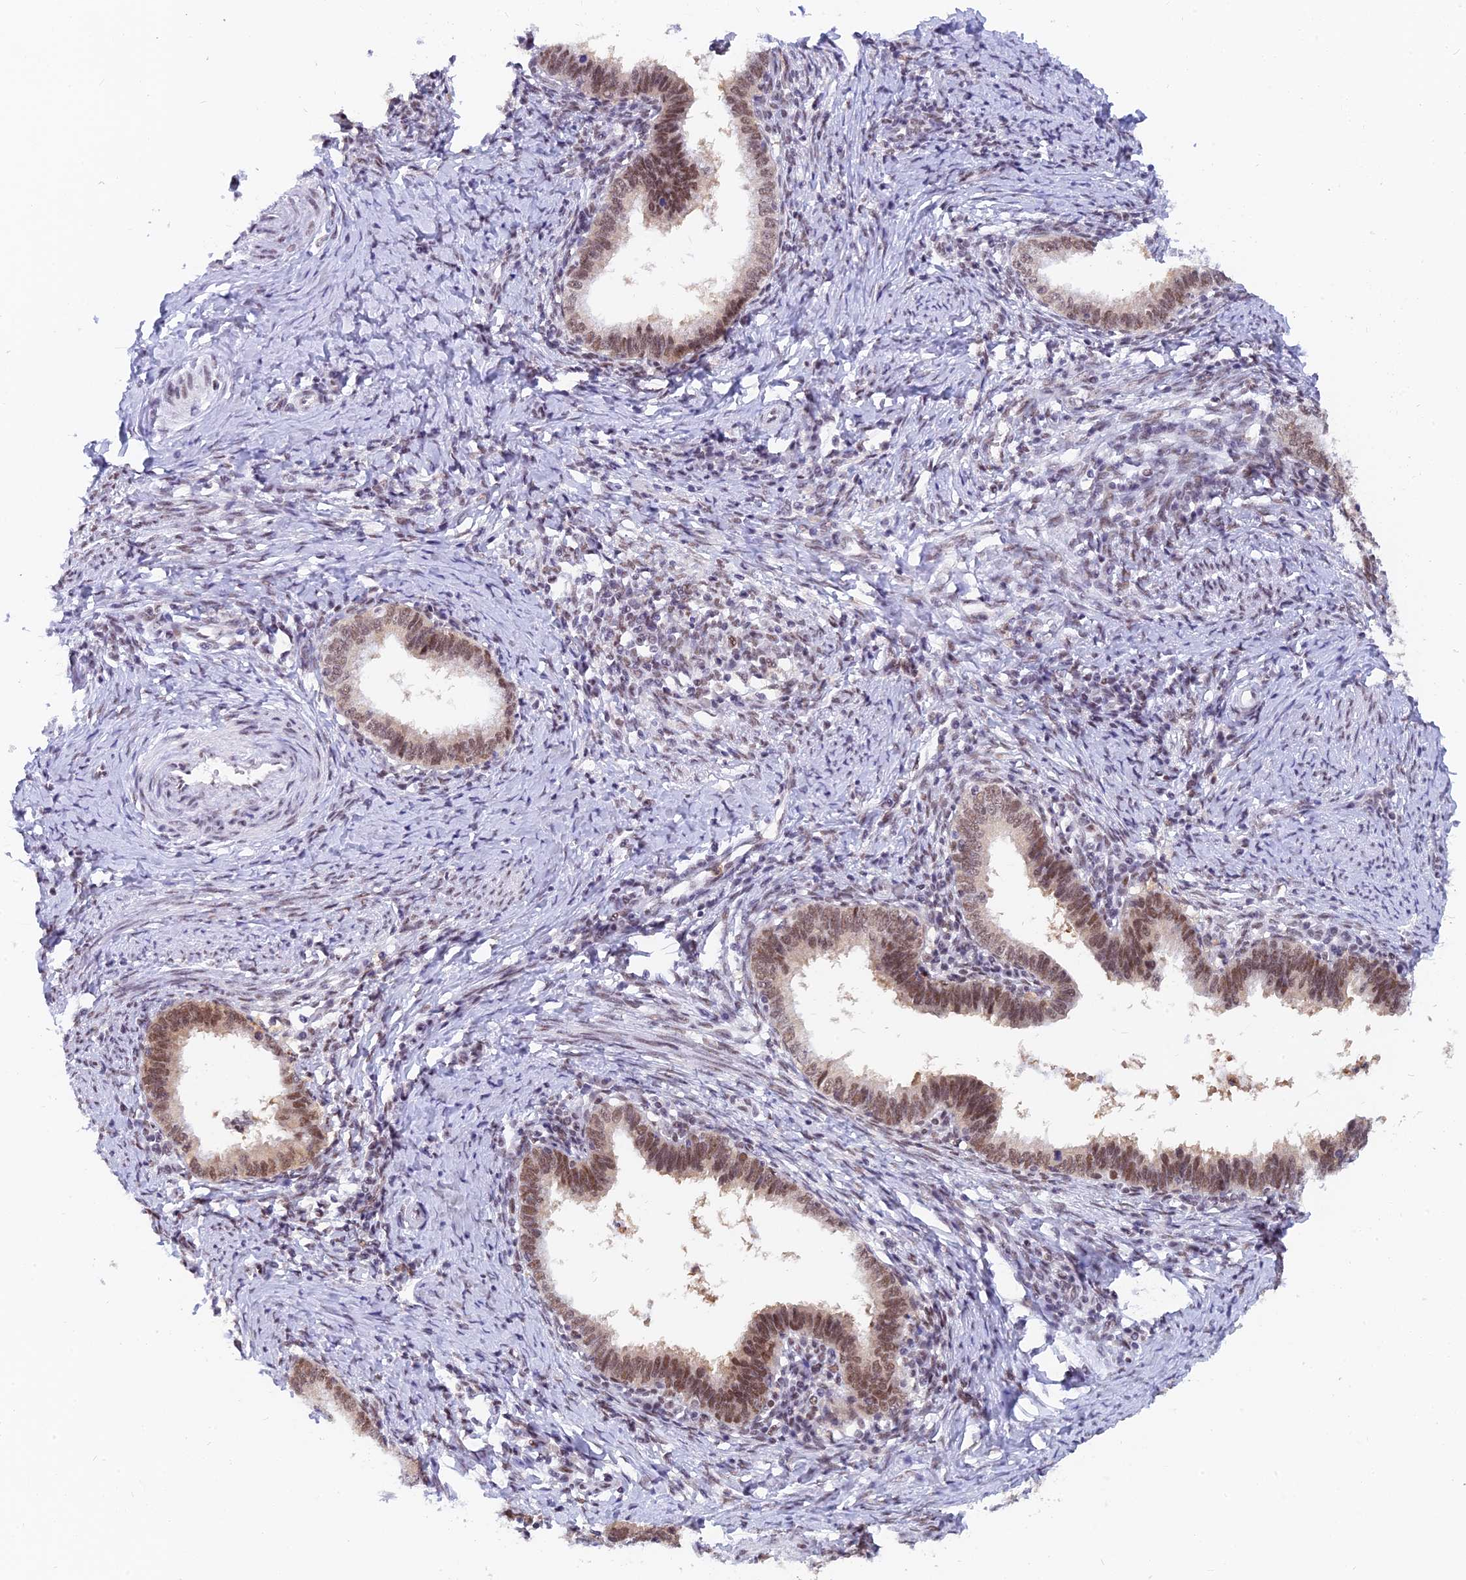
{"staining": {"intensity": "moderate", "quantity": ">75%", "location": "nuclear"}, "tissue": "cervical cancer", "cell_type": "Tumor cells", "image_type": "cancer", "snomed": [{"axis": "morphology", "description": "Adenocarcinoma, NOS"}, {"axis": "topography", "description": "Cervix"}], "caption": "Adenocarcinoma (cervical) stained with a brown dye shows moderate nuclear positive staining in about >75% of tumor cells.", "gene": "DPY30", "patient": {"sex": "female", "age": 36}}